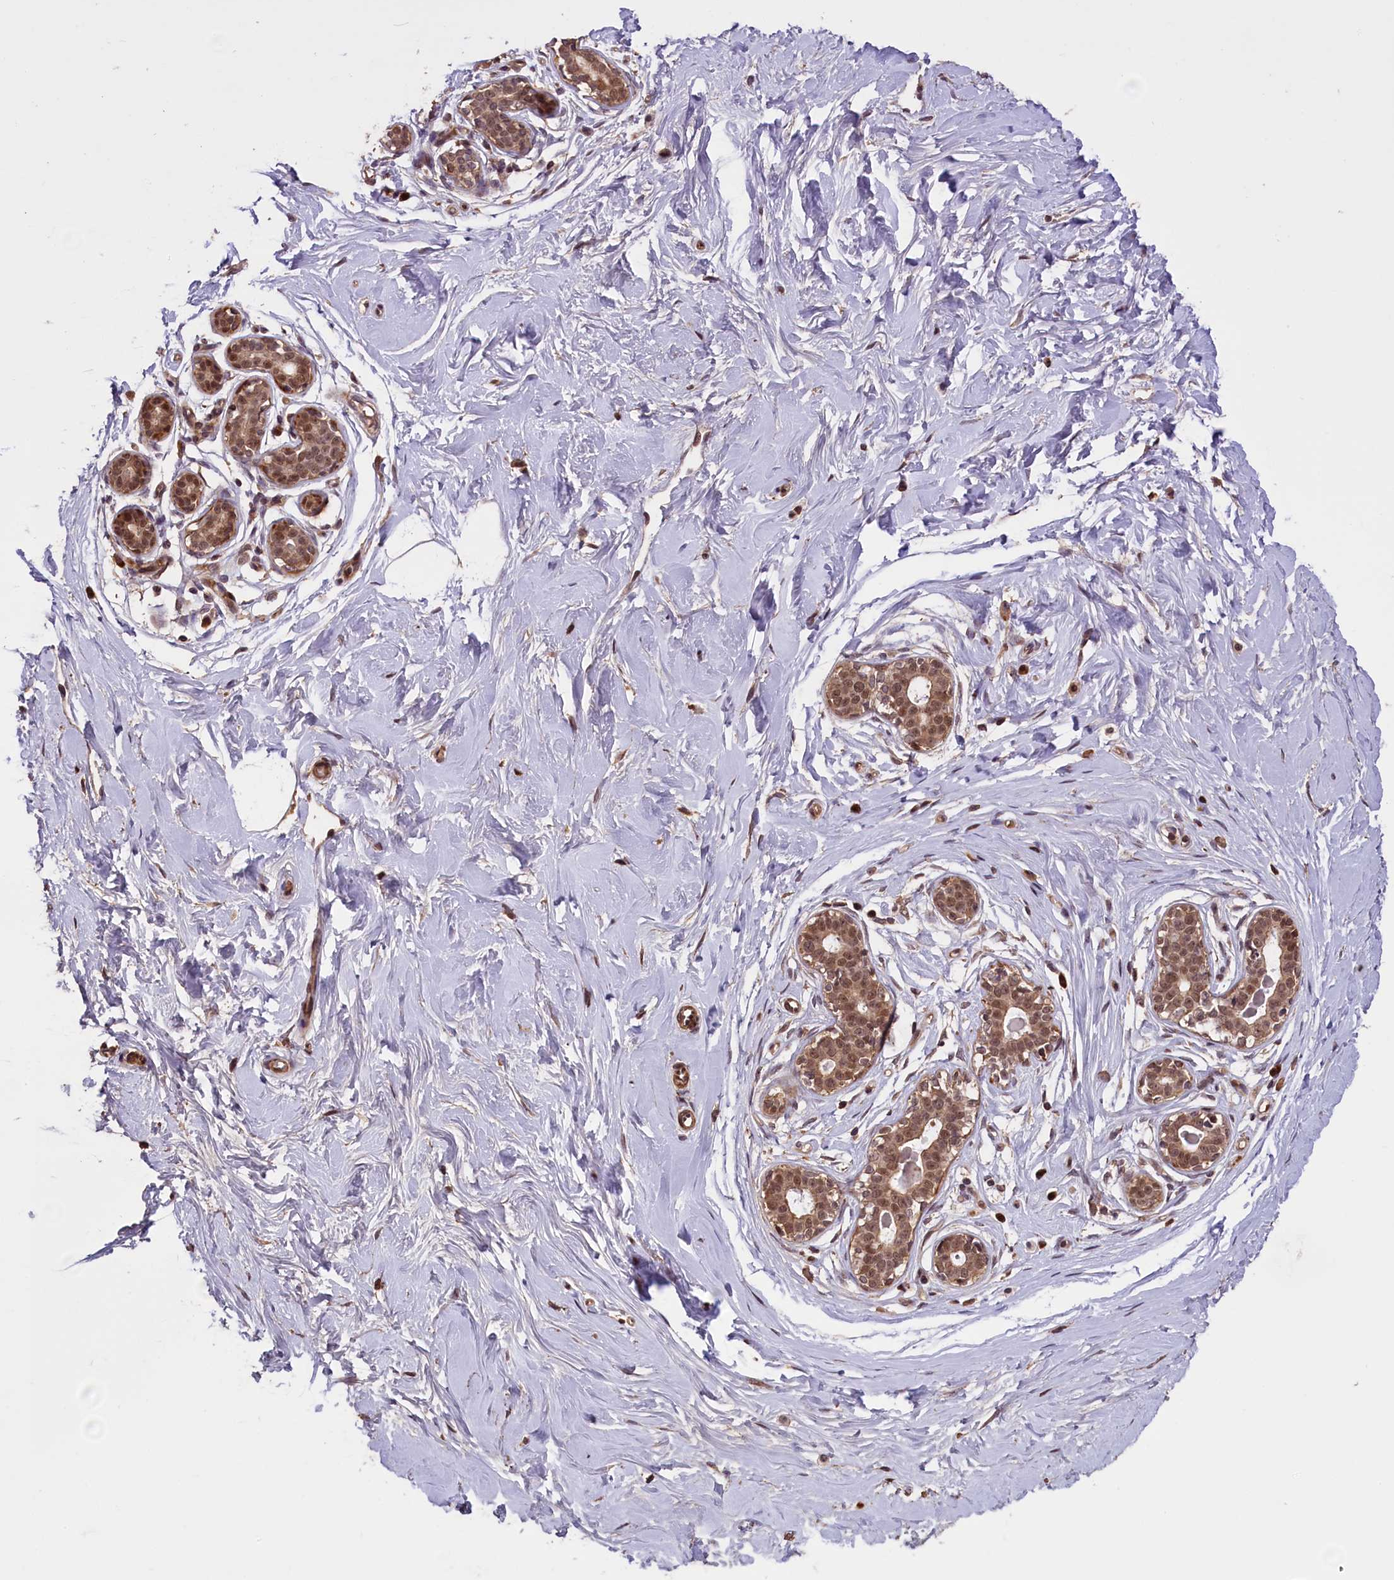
{"staining": {"intensity": "weak", "quantity": ">75%", "location": "cytoplasmic/membranous,nuclear"}, "tissue": "breast", "cell_type": "Adipocytes", "image_type": "normal", "snomed": [{"axis": "morphology", "description": "Normal tissue, NOS"}, {"axis": "morphology", "description": "Adenoma, NOS"}, {"axis": "topography", "description": "Breast"}], "caption": "IHC of benign breast demonstrates low levels of weak cytoplasmic/membranous,nuclear positivity in about >75% of adipocytes.", "gene": "ENHO", "patient": {"sex": "female", "age": 23}}